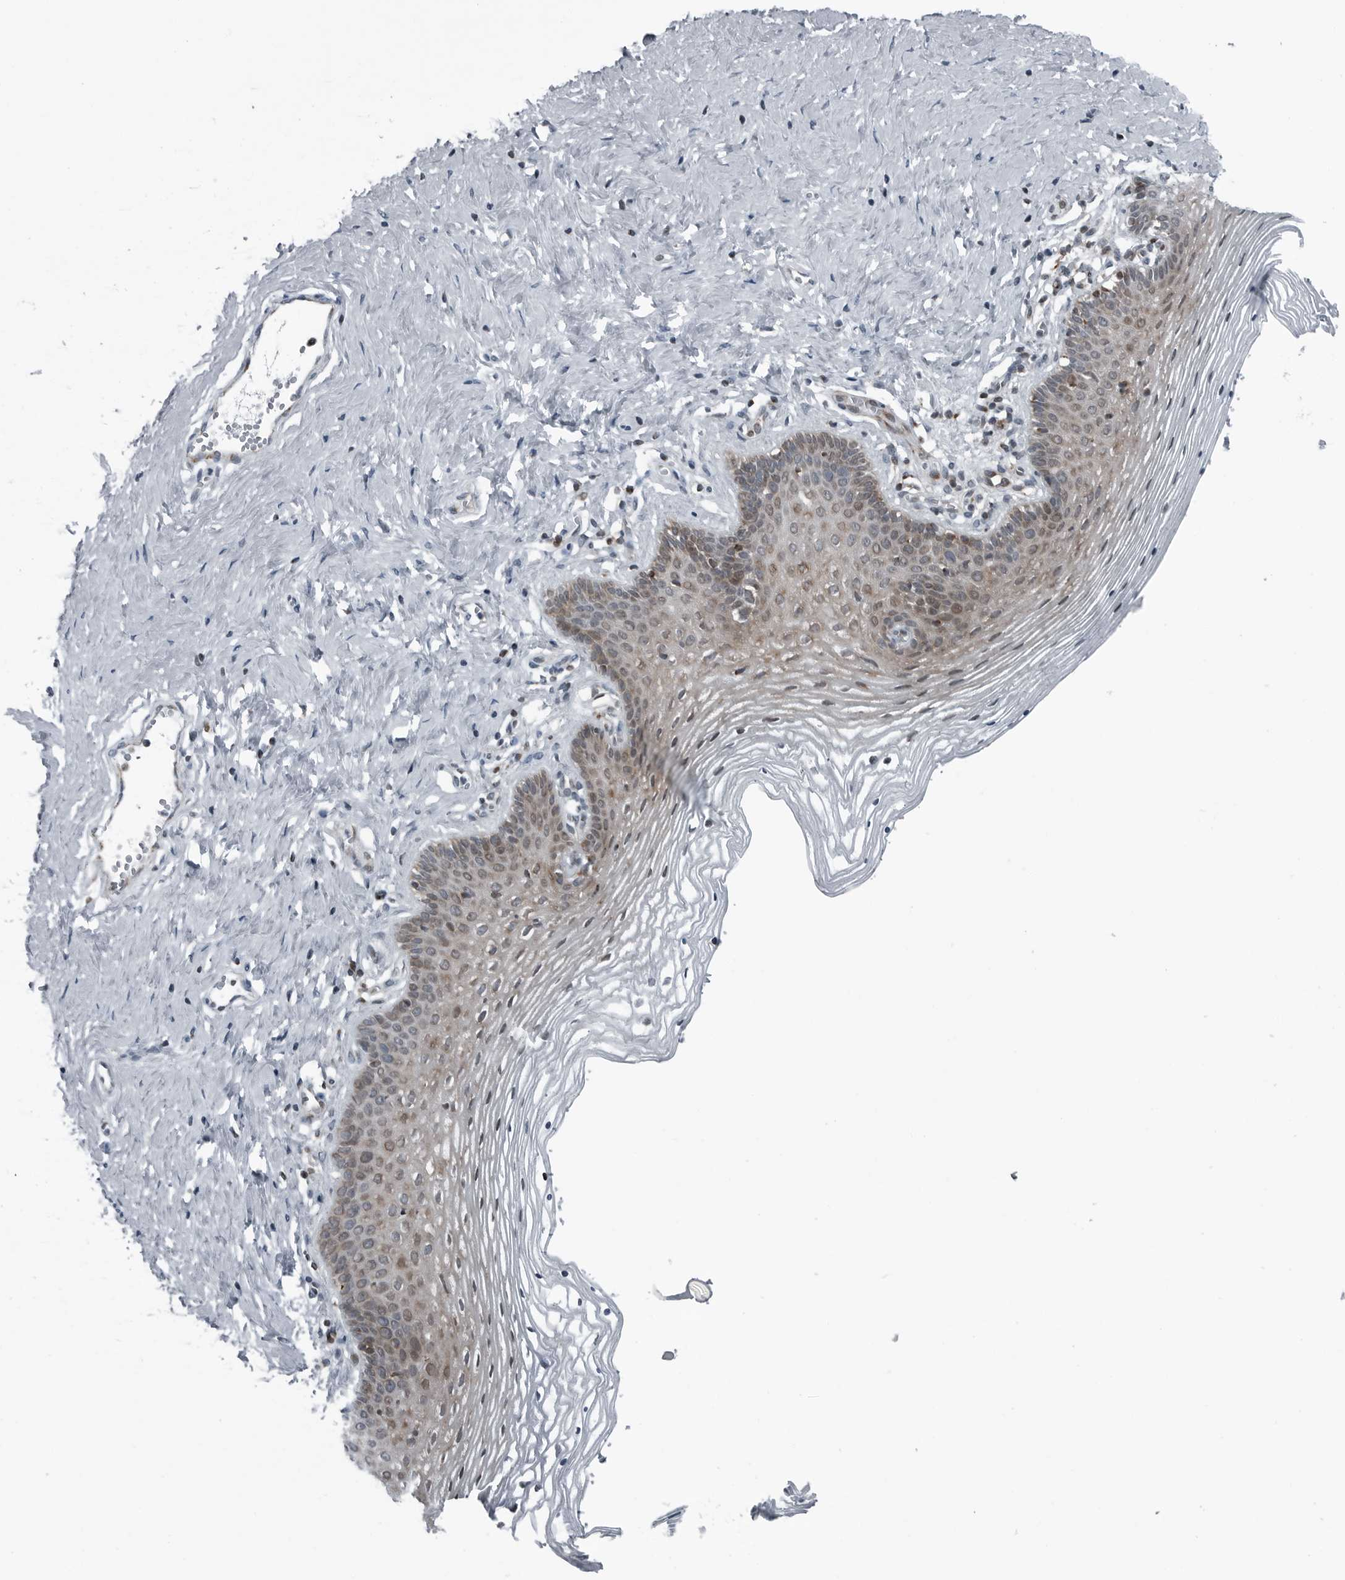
{"staining": {"intensity": "weak", "quantity": "25%-75%", "location": "cytoplasmic/membranous"}, "tissue": "vagina", "cell_type": "Squamous epithelial cells", "image_type": "normal", "snomed": [{"axis": "morphology", "description": "Normal tissue, NOS"}, {"axis": "topography", "description": "Vagina"}], "caption": "Protein analysis of normal vagina displays weak cytoplasmic/membranous staining in about 25%-75% of squamous epithelial cells.", "gene": "GAK", "patient": {"sex": "female", "age": 32}}